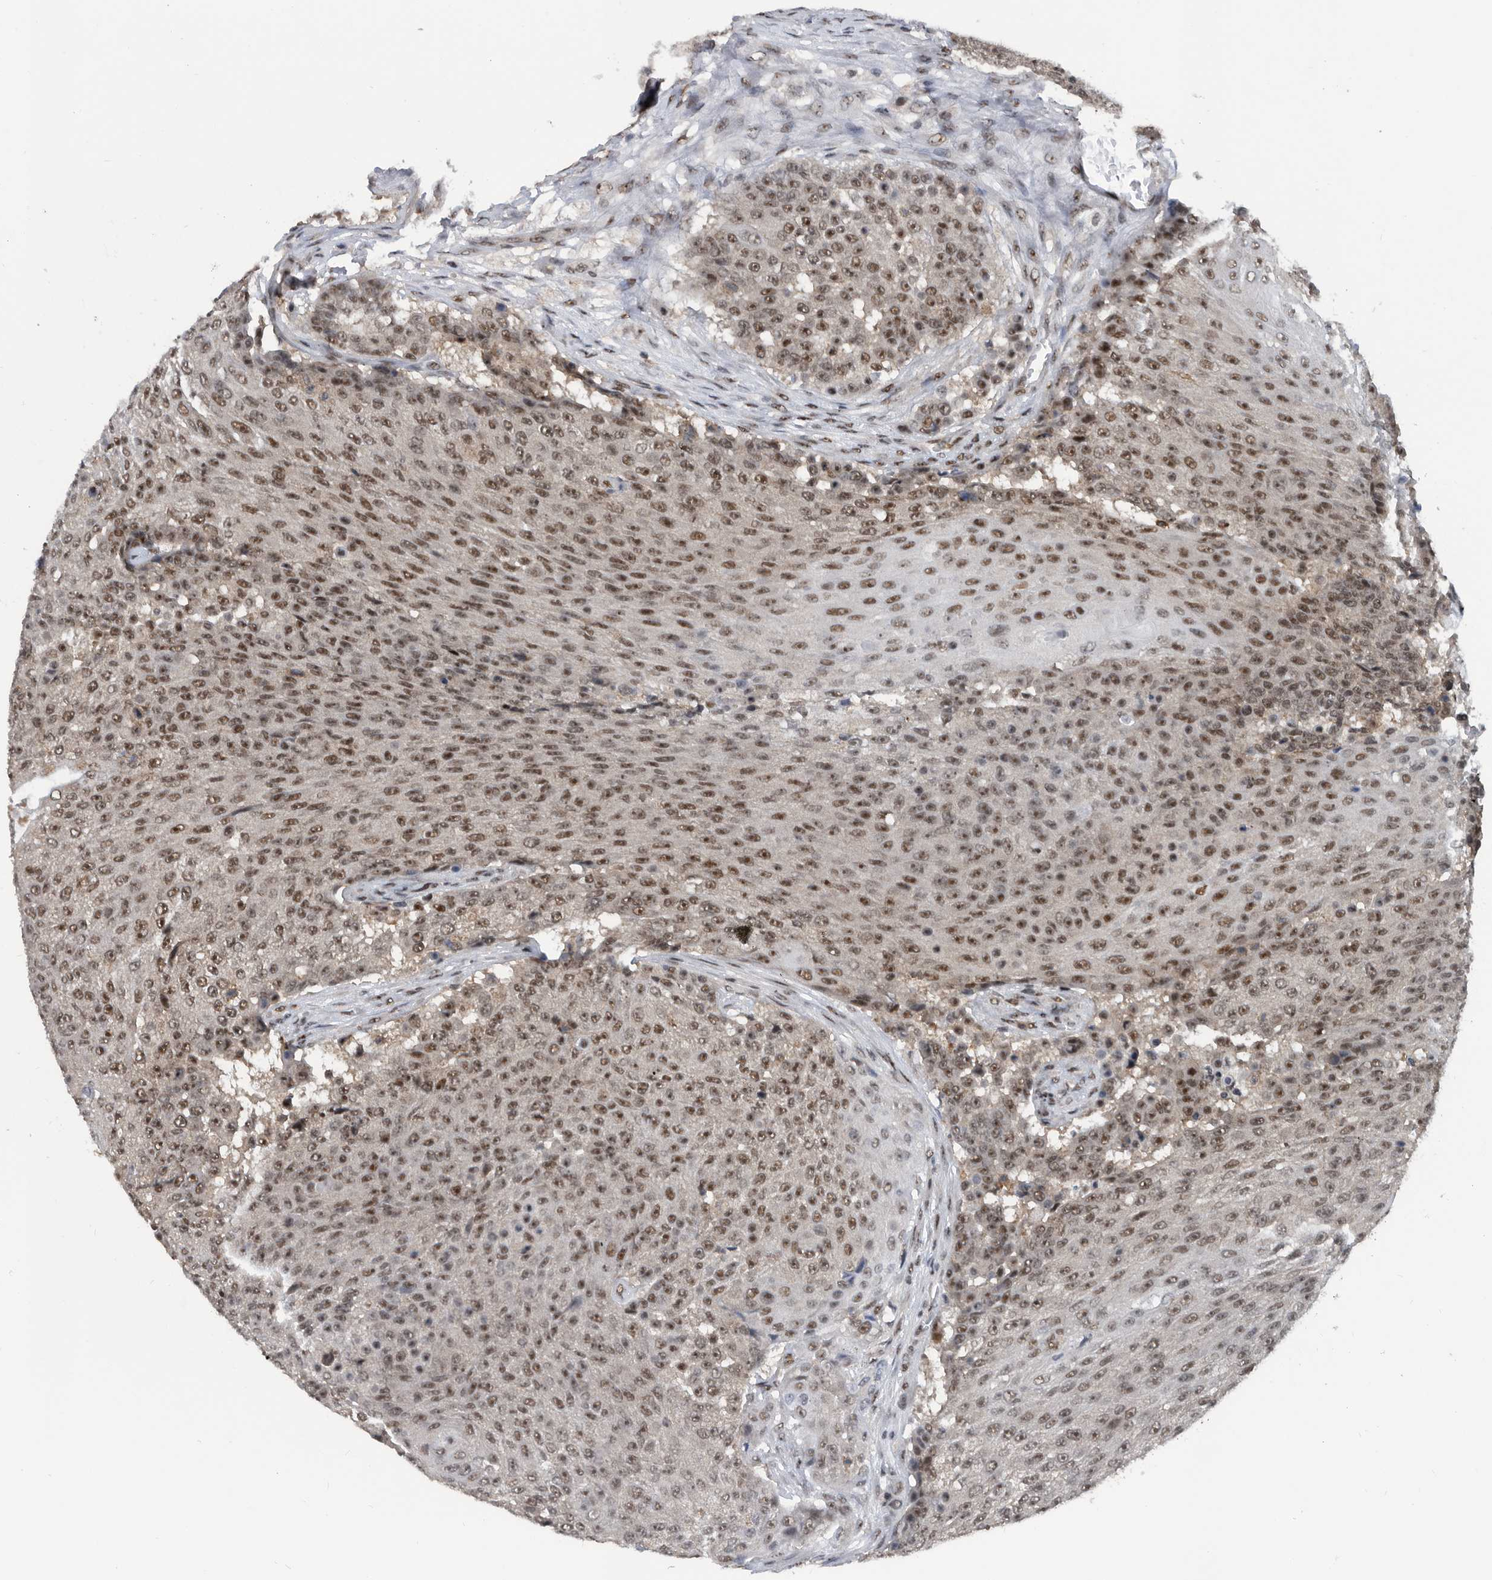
{"staining": {"intensity": "strong", "quantity": "25%-75%", "location": "nuclear"}, "tissue": "urothelial cancer", "cell_type": "Tumor cells", "image_type": "cancer", "snomed": [{"axis": "morphology", "description": "Urothelial carcinoma, High grade"}, {"axis": "topography", "description": "Urinary bladder"}], "caption": "Immunohistochemical staining of urothelial cancer displays high levels of strong nuclear protein expression in about 25%-75% of tumor cells.", "gene": "ZNF260", "patient": {"sex": "female", "age": 63}}